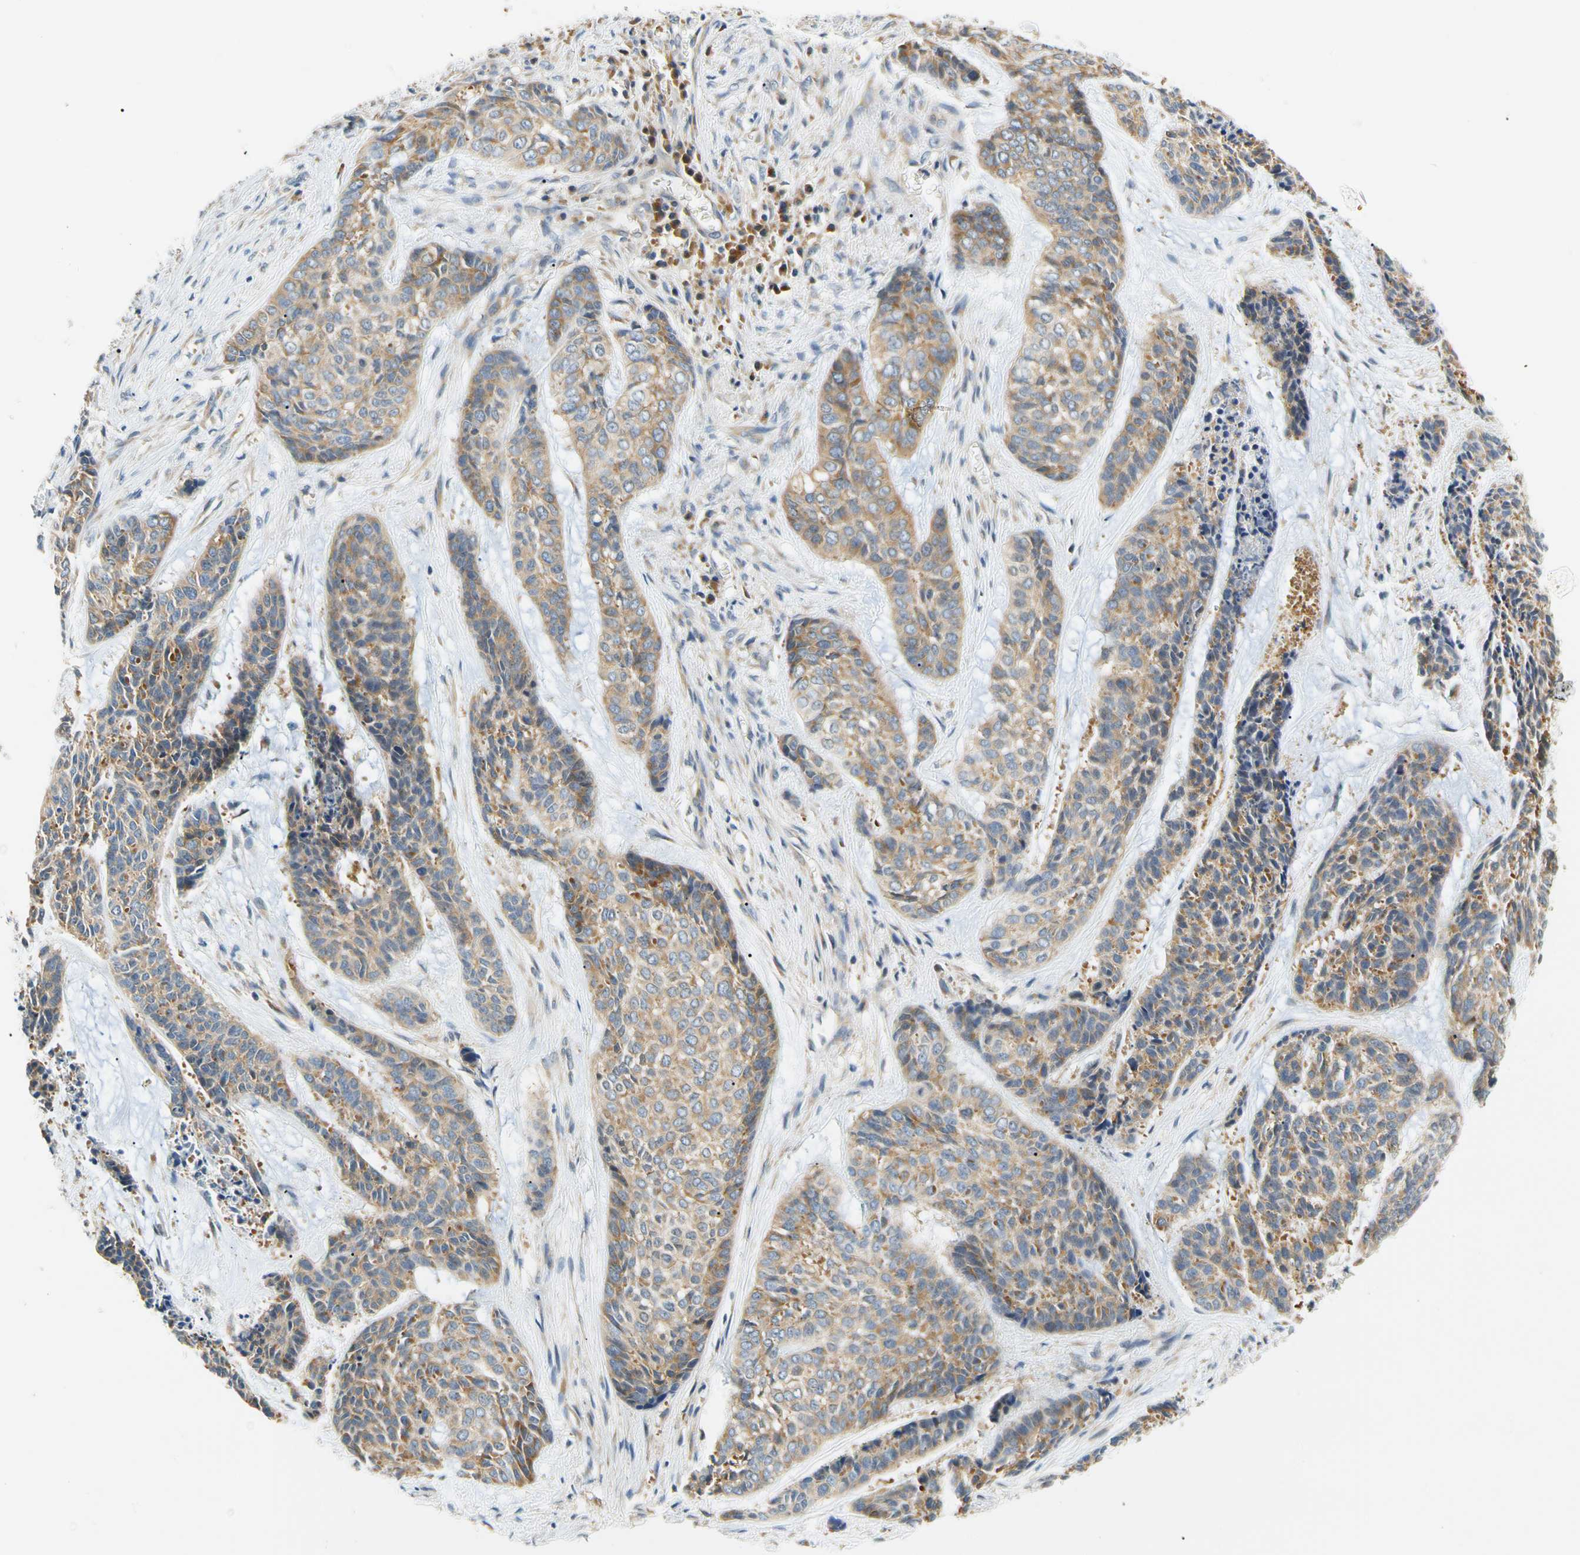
{"staining": {"intensity": "moderate", "quantity": ">75%", "location": "cytoplasmic/membranous"}, "tissue": "skin cancer", "cell_type": "Tumor cells", "image_type": "cancer", "snomed": [{"axis": "morphology", "description": "Basal cell carcinoma"}, {"axis": "topography", "description": "Skin"}], "caption": "Approximately >75% of tumor cells in human skin cancer show moderate cytoplasmic/membranous protein positivity as visualized by brown immunohistochemical staining.", "gene": "LRRC47", "patient": {"sex": "female", "age": 64}}